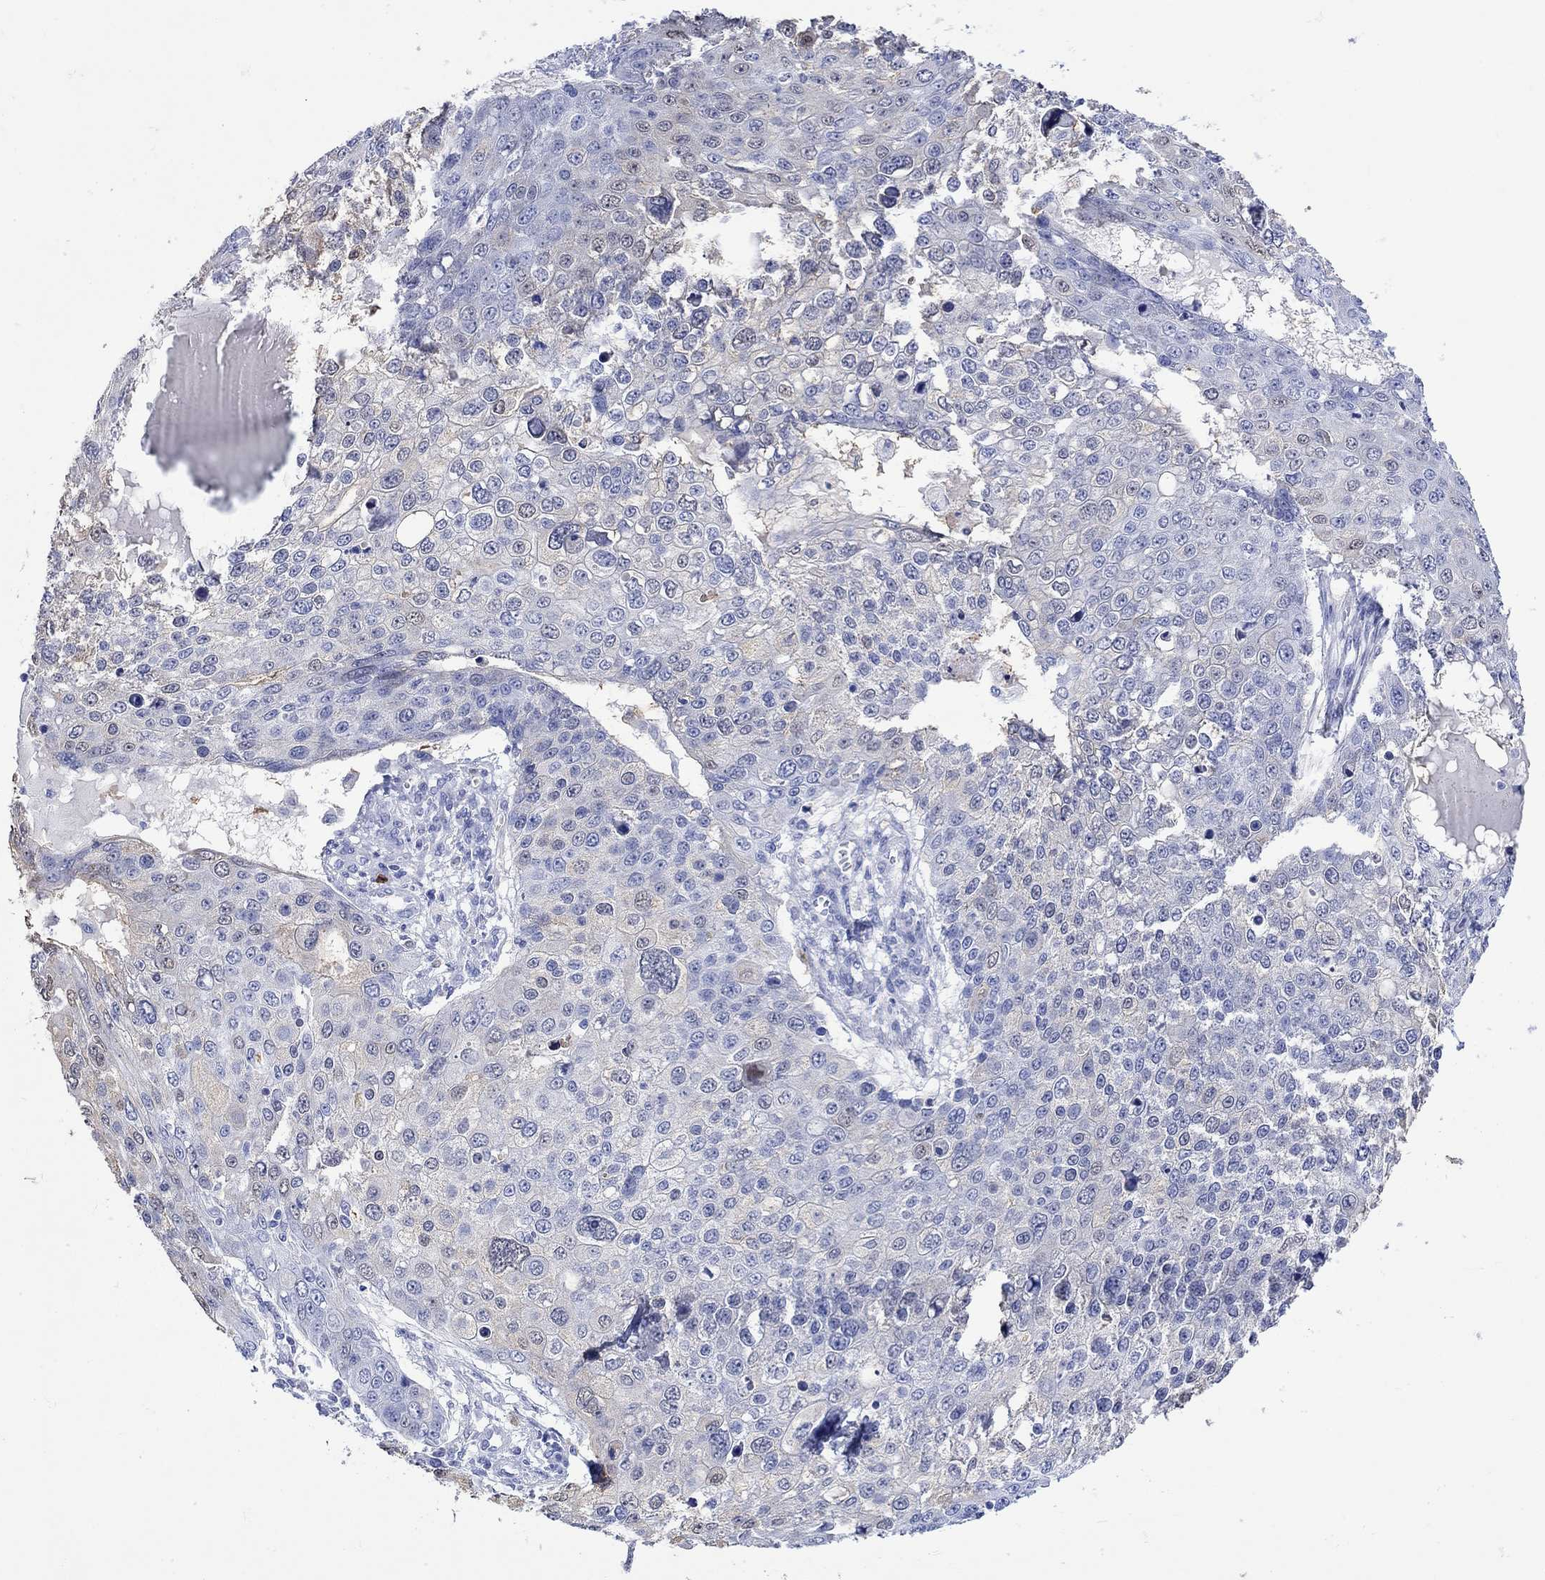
{"staining": {"intensity": "negative", "quantity": "none", "location": "none"}, "tissue": "skin cancer", "cell_type": "Tumor cells", "image_type": "cancer", "snomed": [{"axis": "morphology", "description": "Squamous cell carcinoma, NOS"}, {"axis": "topography", "description": "Skin"}], "caption": "The immunohistochemistry (IHC) micrograph has no significant positivity in tumor cells of skin cancer (squamous cell carcinoma) tissue. The staining was performed using DAB to visualize the protein expression in brown, while the nuclei were stained in blue with hematoxylin (Magnification: 20x).", "gene": "LINGO3", "patient": {"sex": "male", "age": 71}}